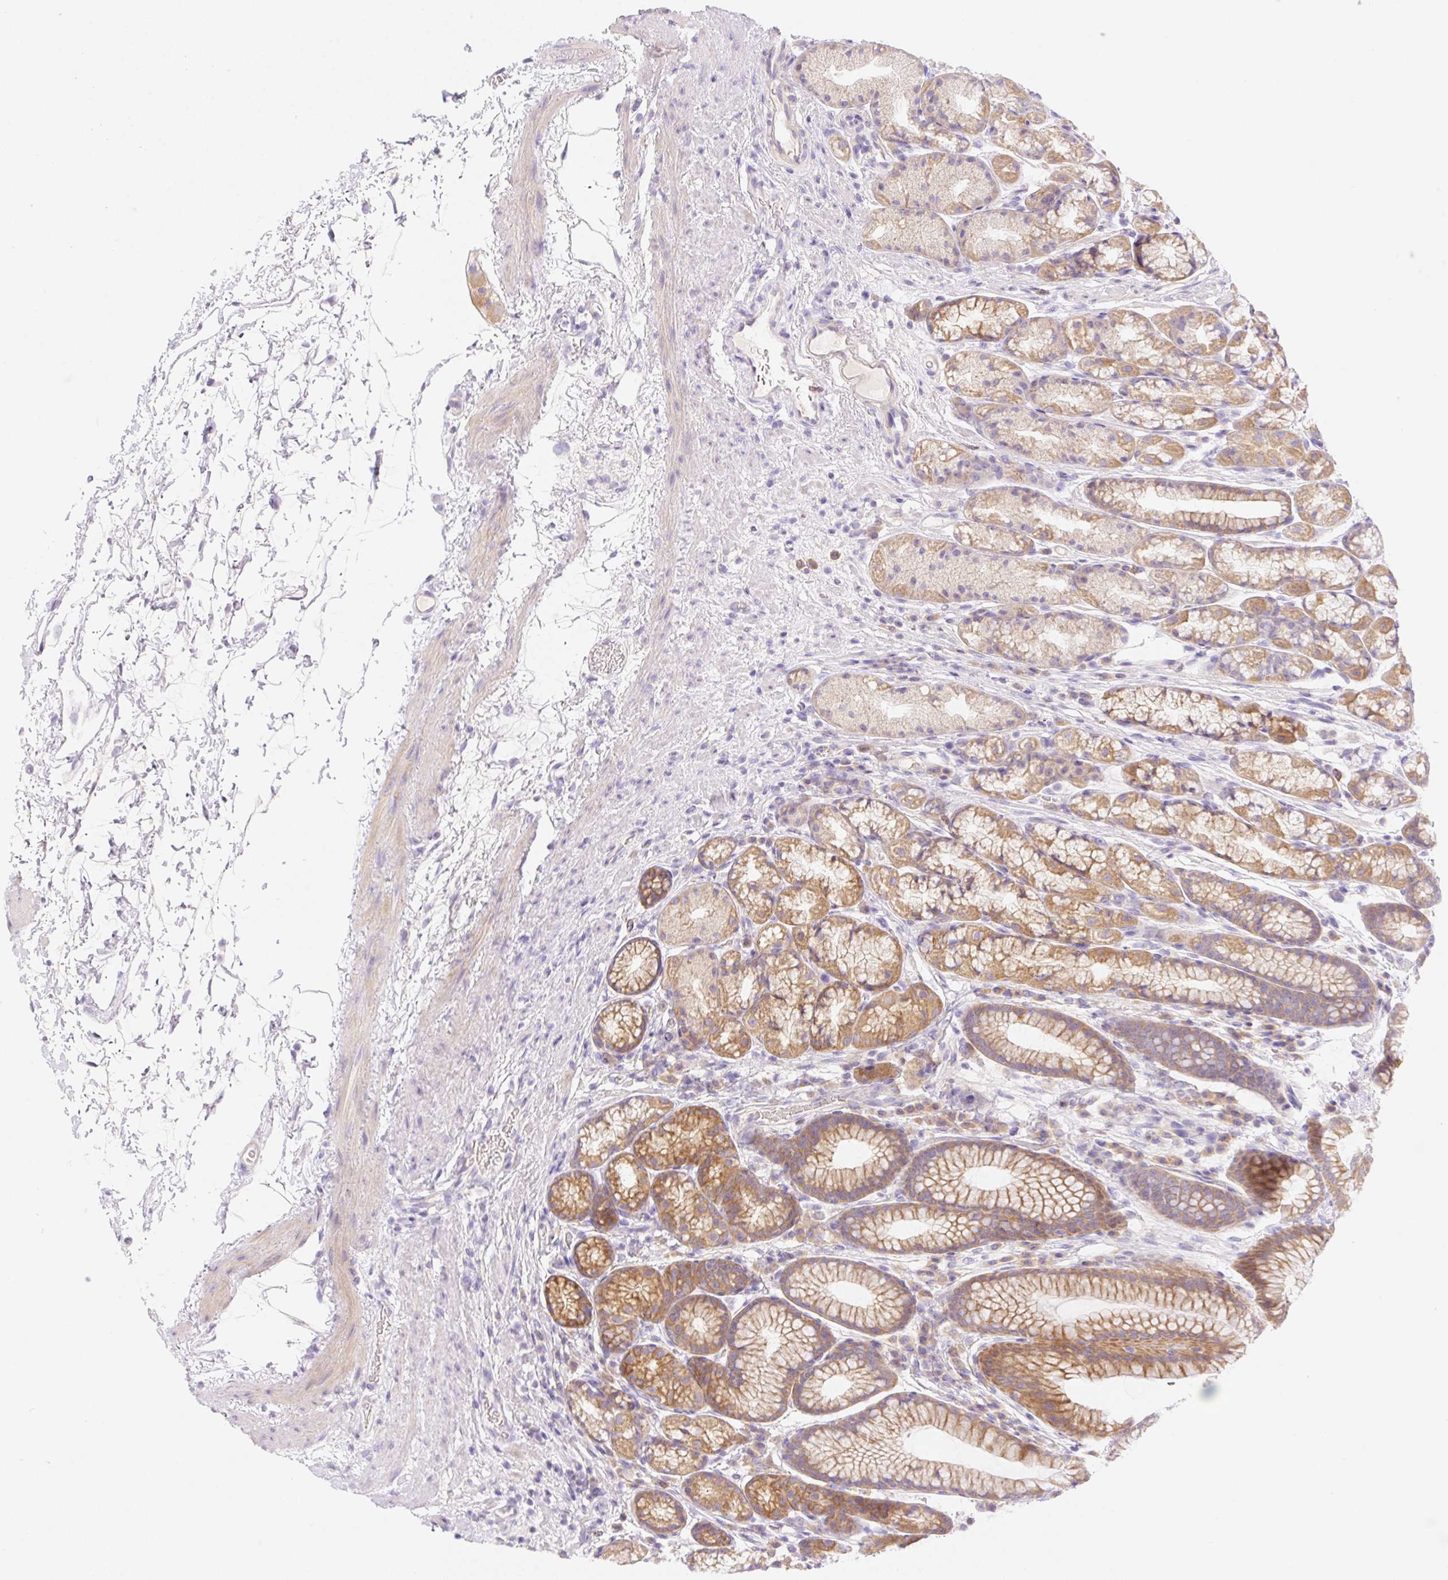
{"staining": {"intensity": "moderate", "quantity": "25%-75%", "location": "cytoplasmic/membranous"}, "tissue": "stomach", "cell_type": "Glandular cells", "image_type": "normal", "snomed": [{"axis": "morphology", "description": "Normal tissue, NOS"}, {"axis": "topography", "description": "Stomach, lower"}], "caption": "Immunohistochemical staining of normal stomach reveals 25%-75% levels of moderate cytoplasmic/membranous protein expression in approximately 25%-75% of glandular cells.", "gene": "DENND5A", "patient": {"sex": "male", "age": 67}}